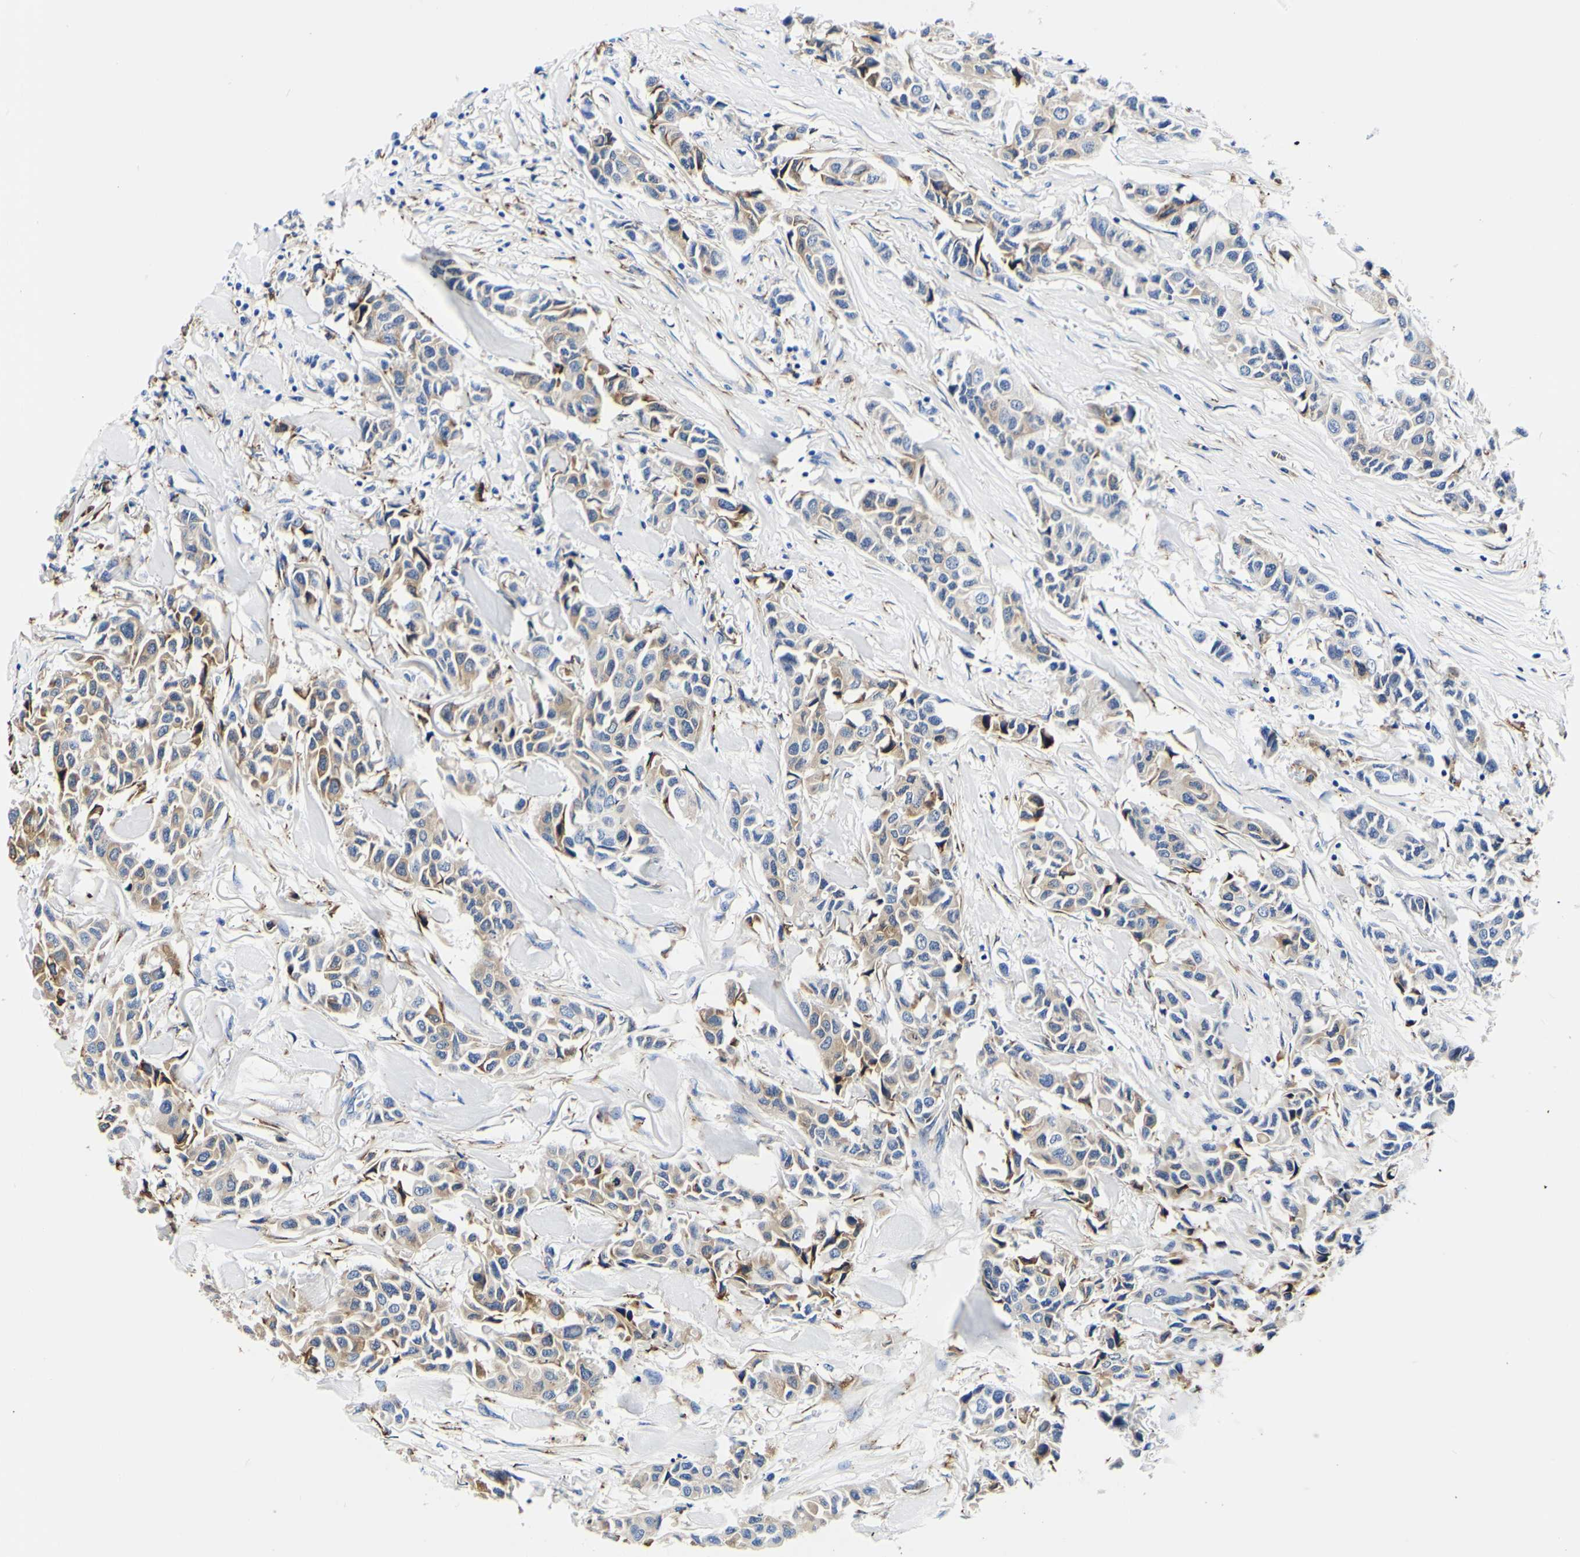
{"staining": {"intensity": "weak", "quantity": "25%-75%", "location": "cytoplasmic/membranous"}, "tissue": "breast cancer", "cell_type": "Tumor cells", "image_type": "cancer", "snomed": [{"axis": "morphology", "description": "Duct carcinoma"}, {"axis": "topography", "description": "Breast"}], "caption": "The image demonstrates immunohistochemical staining of breast intraductal carcinoma. There is weak cytoplasmic/membranous expression is identified in about 25%-75% of tumor cells. The staining was performed using DAB (3,3'-diaminobenzidine), with brown indicating positive protein expression. Nuclei are stained blue with hematoxylin.", "gene": "P4HB", "patient": {"sex": "female", "age": 80}}